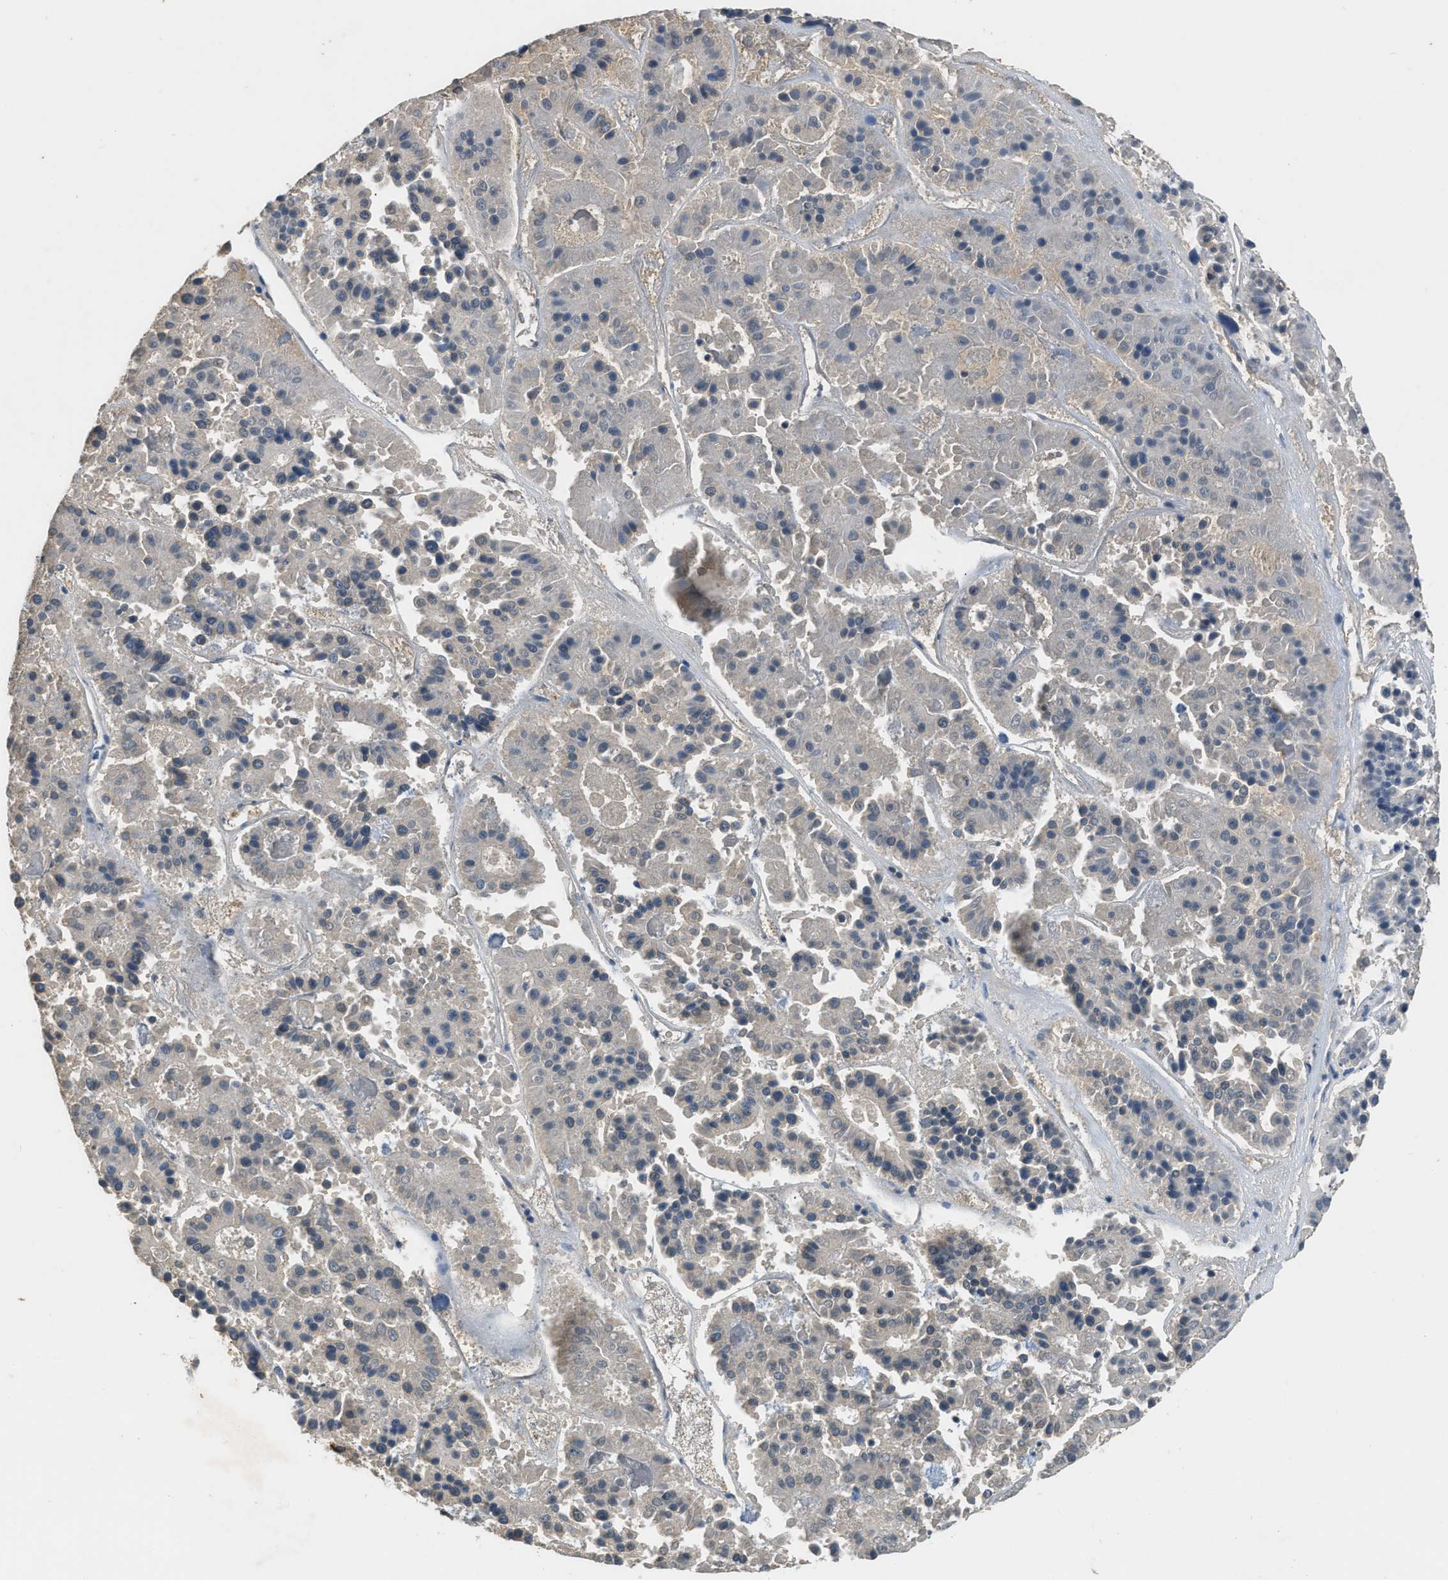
{"staining": {"intensity": "negative", "quantity": "none", "location": "none"}, "tissue": "pancreatic cancer", "cell_type": "Tumor cells", "image_type": "cancer", "snomed": [{"axis": "morphology", "description": "Adenocarcinoma, NOS"}, {"axis": "topography", "description": "Pancreas"}], "caption": "Immunohistochemistry (IHC) of human adenocarcinoma (pancreatic) demonstrates no positivity in tumor cells.", "gene": "DENND6B", "patient": {"sex": "male", "age": 50}}